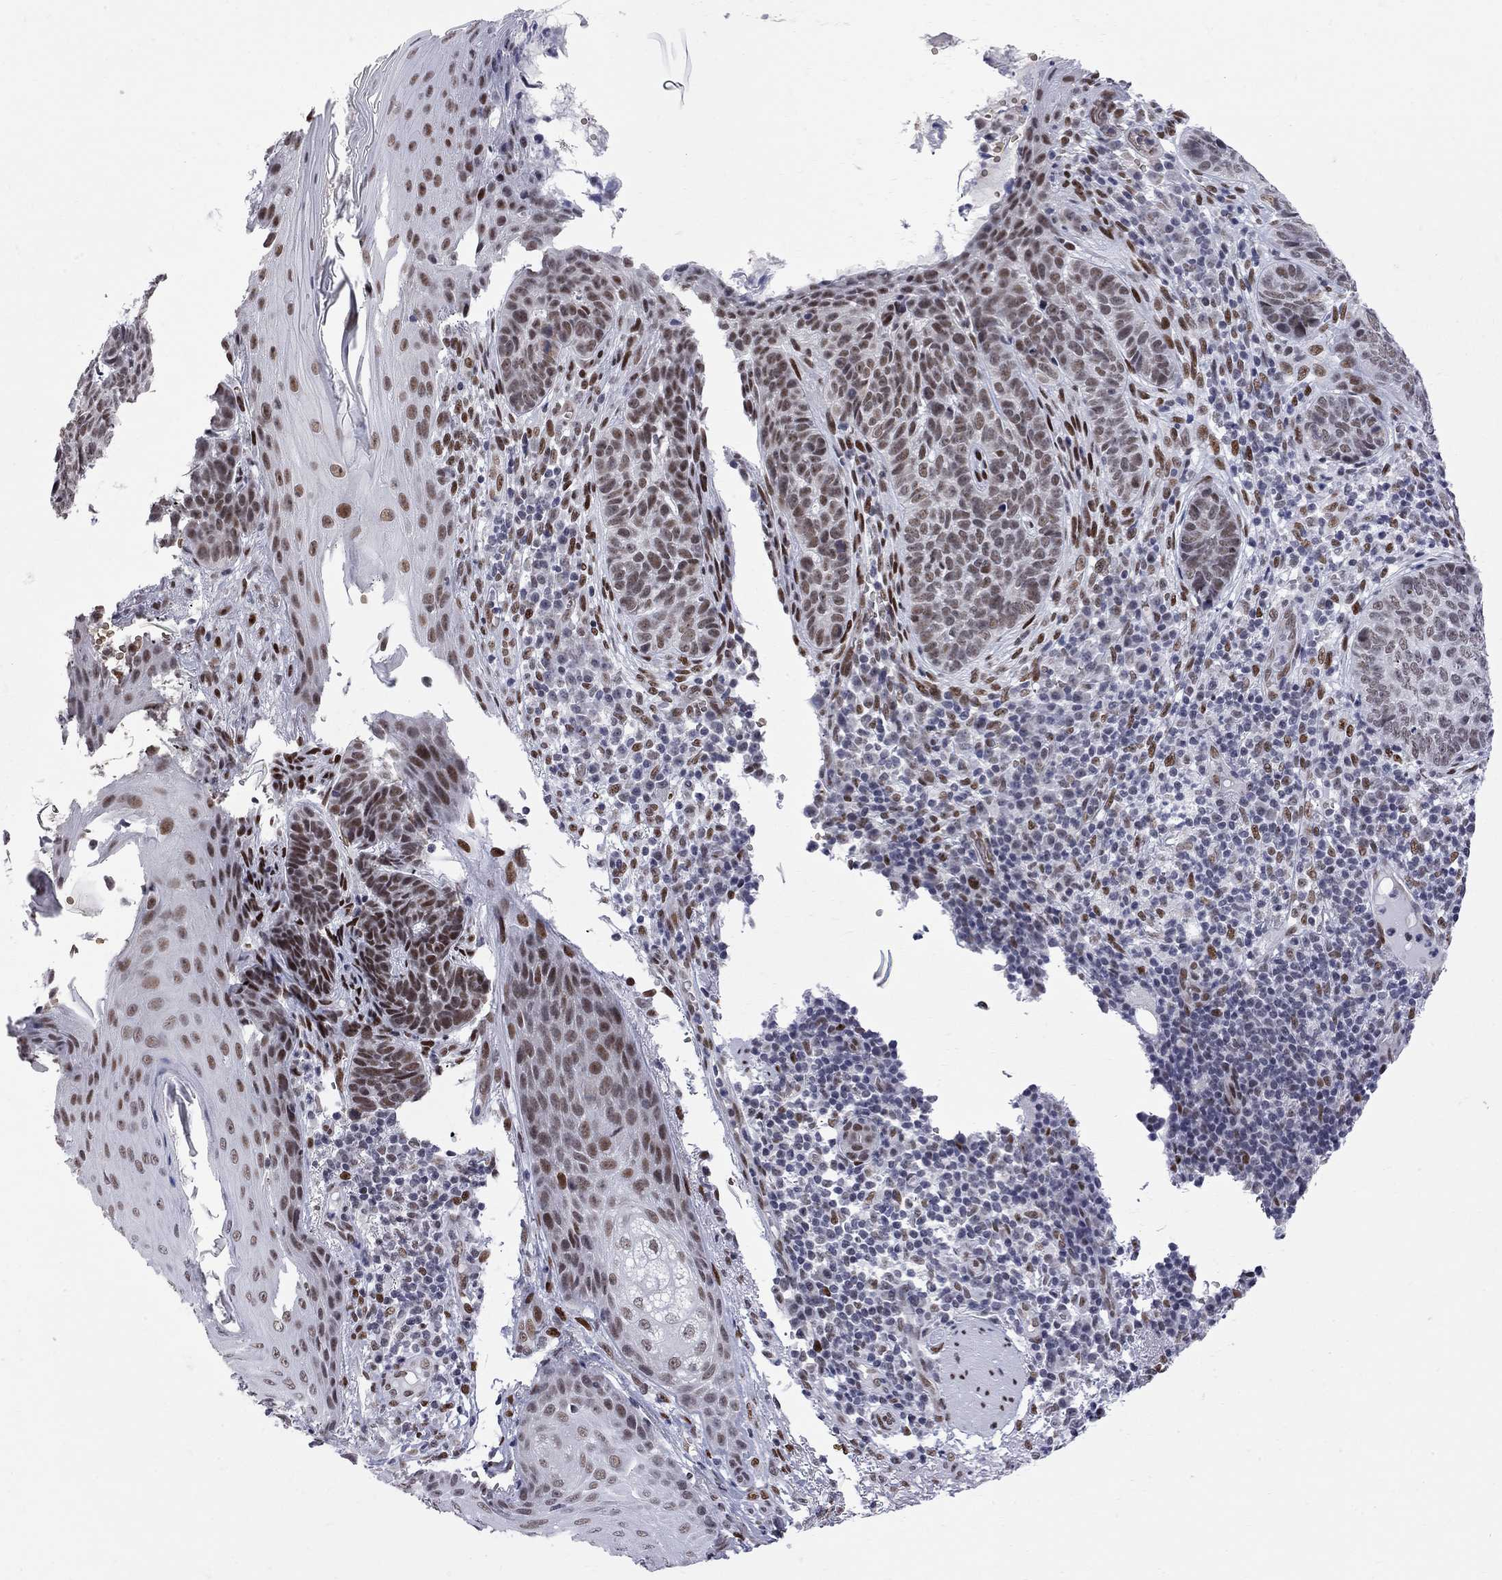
{"staining": {"intensity": "strong", "quantity": "<25%", "location": "nuclear"}, "tissue": "skin cancer", "cell_type": "Tumor cells", "image_type": "cancer", "snomed": [{"axis": "morphology", "description": "Basal cell carcinoma"}, {"axis": "topography", "description": "Skin"}], "caption": "Immunohistochemistry (IHC) of human skin basal cell carcinoma exhibits medium levels of strong nuclear staining in approximately <25% of tumor cells.", "gene": "ZBTB47", "patient": {"sex": "female", "age": 69}}